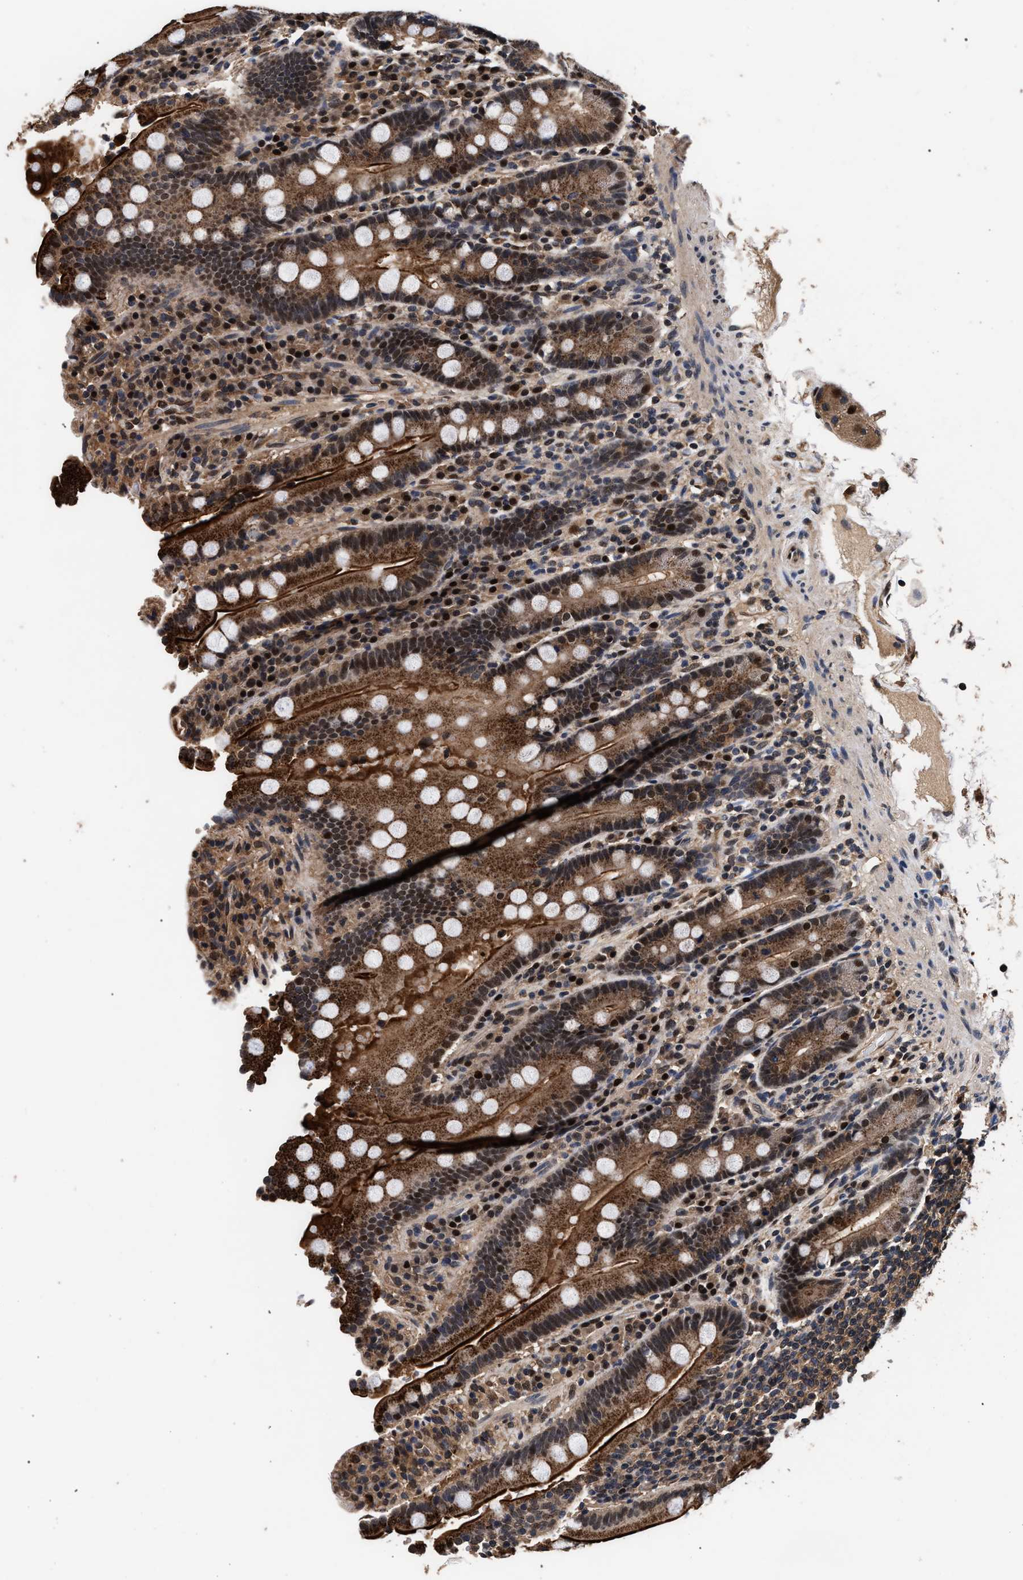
{"staining": {"intensity": "strong", "quantity": ">75%", "location": "cytoplasmic/membranous,nuclear"}, "tissue": "duodenum", "cell_type": "Glandular cells", "image_type": "normal", "snomed": [{"axis": "morphology", "description": "Normal tissue, NOS"}, {"axis": "topography", "description": "Small intestine, NOS"}], "caption": "Immunohistochemistry (IHC) of unremarkable human duodenum demonstrates high levels of strong cytoplasmic/membranous,nuclear expression in about >75% of glandular cells. (DAB (3,3'-diaminobenzidine) = brown stain, brightfield microscopy at high magnification).", "gene": "ACOX1", "patient": {"sex": "female", "age": 71}}